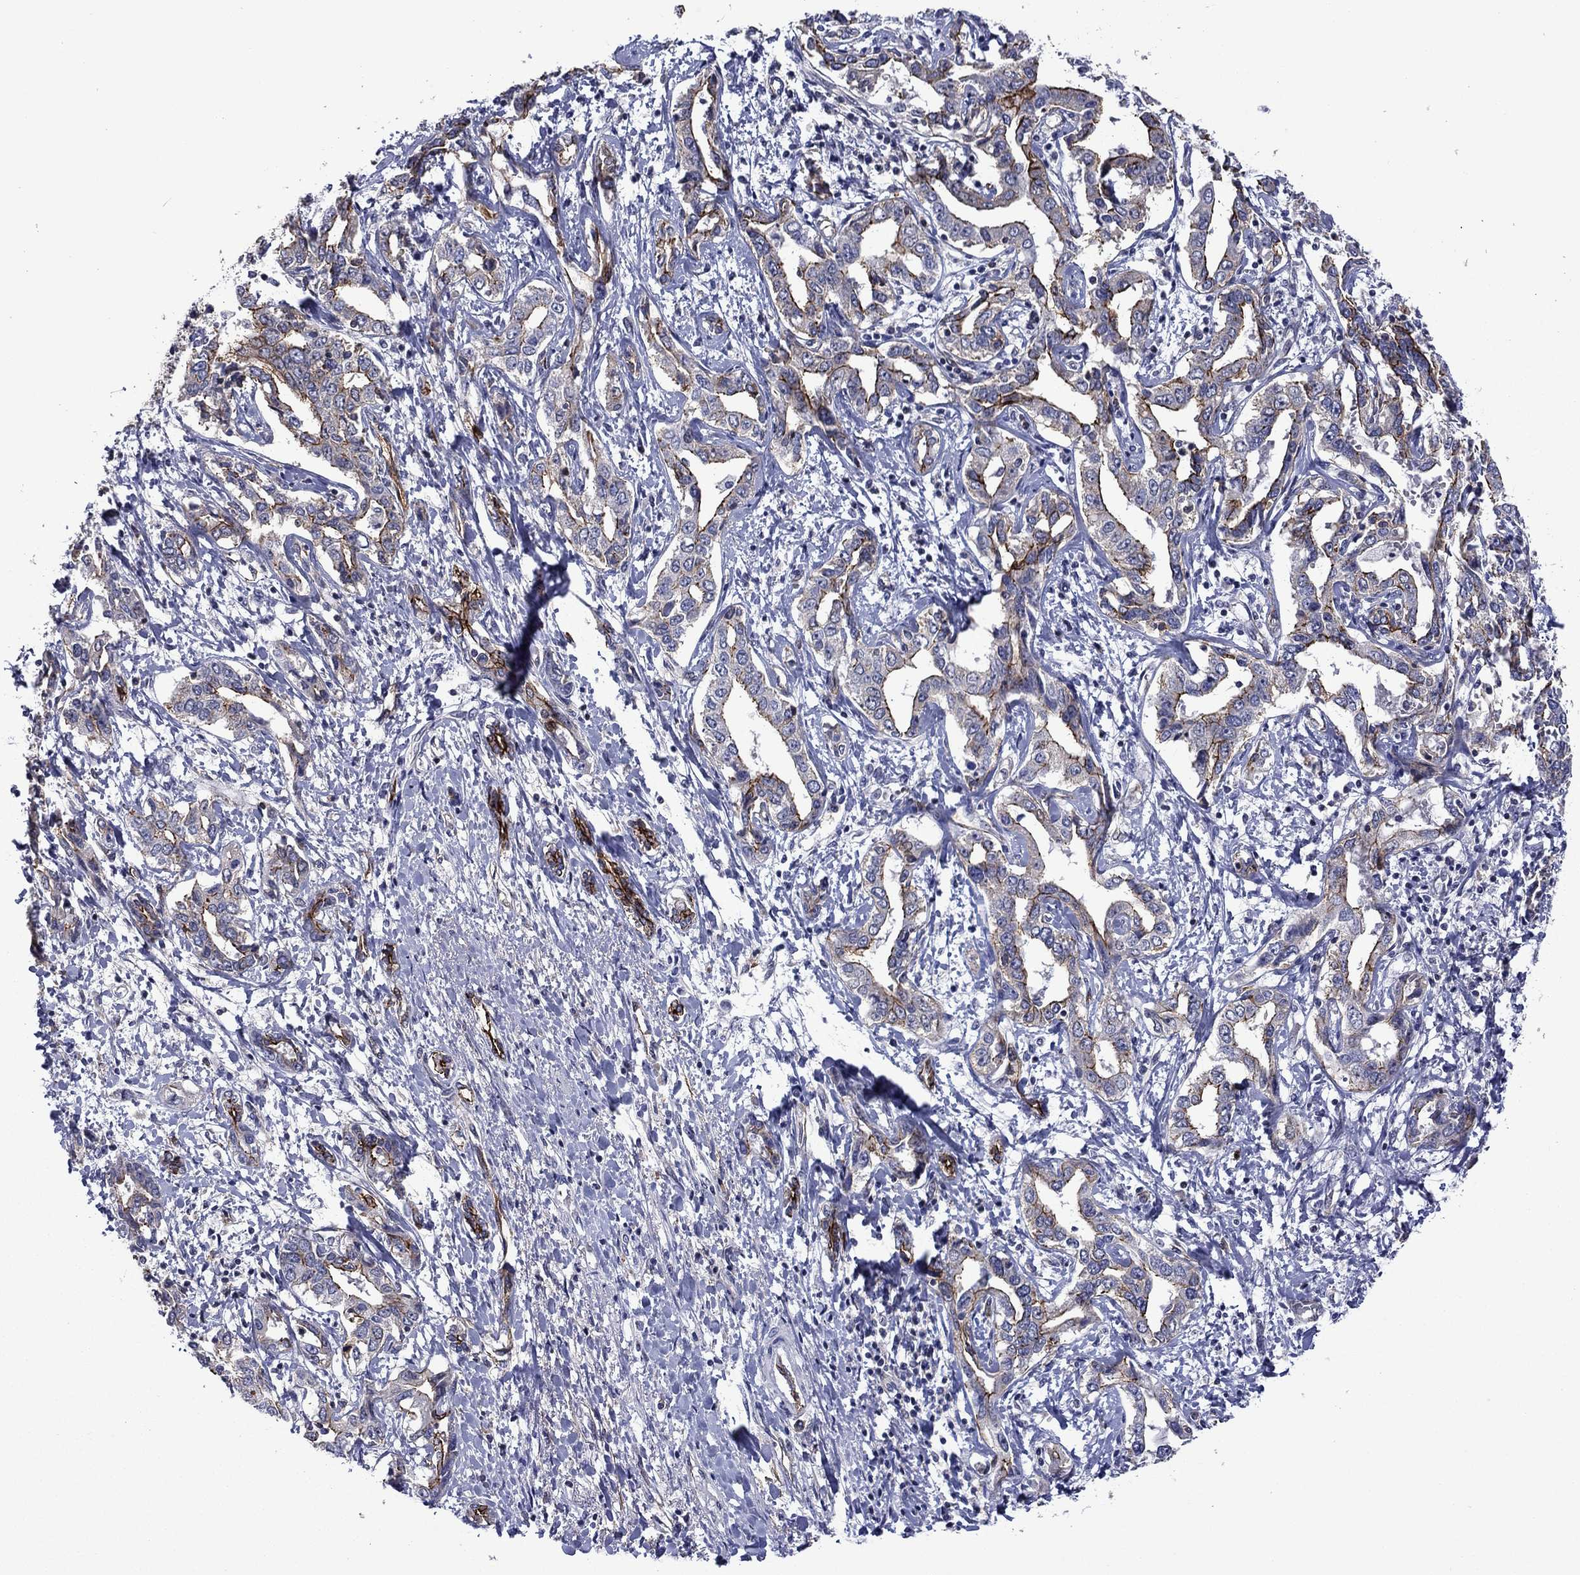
{"staining": {"intensity": "strong", "quantity": "25%-75%", "location": "cytoplasmic/membranous"}, "tissue": "liver cancer", "cell_type": "Tumor cells", "image_type": "cancer", "snomed": [{"axis": "morphology", "description": "Cholangiocarcinoma"}, {"axis": "topography", "description": "Liver"}], "caption": "High-power microscopy captured an IHC histopathology image of liver cancer (cholangiocarcinoma), revealing strong cytoplasmic/membranous staining in about 25%-75% of tumor cells.", "gene": "LMO7", "patient": {"sex": "male", "age": 59}}